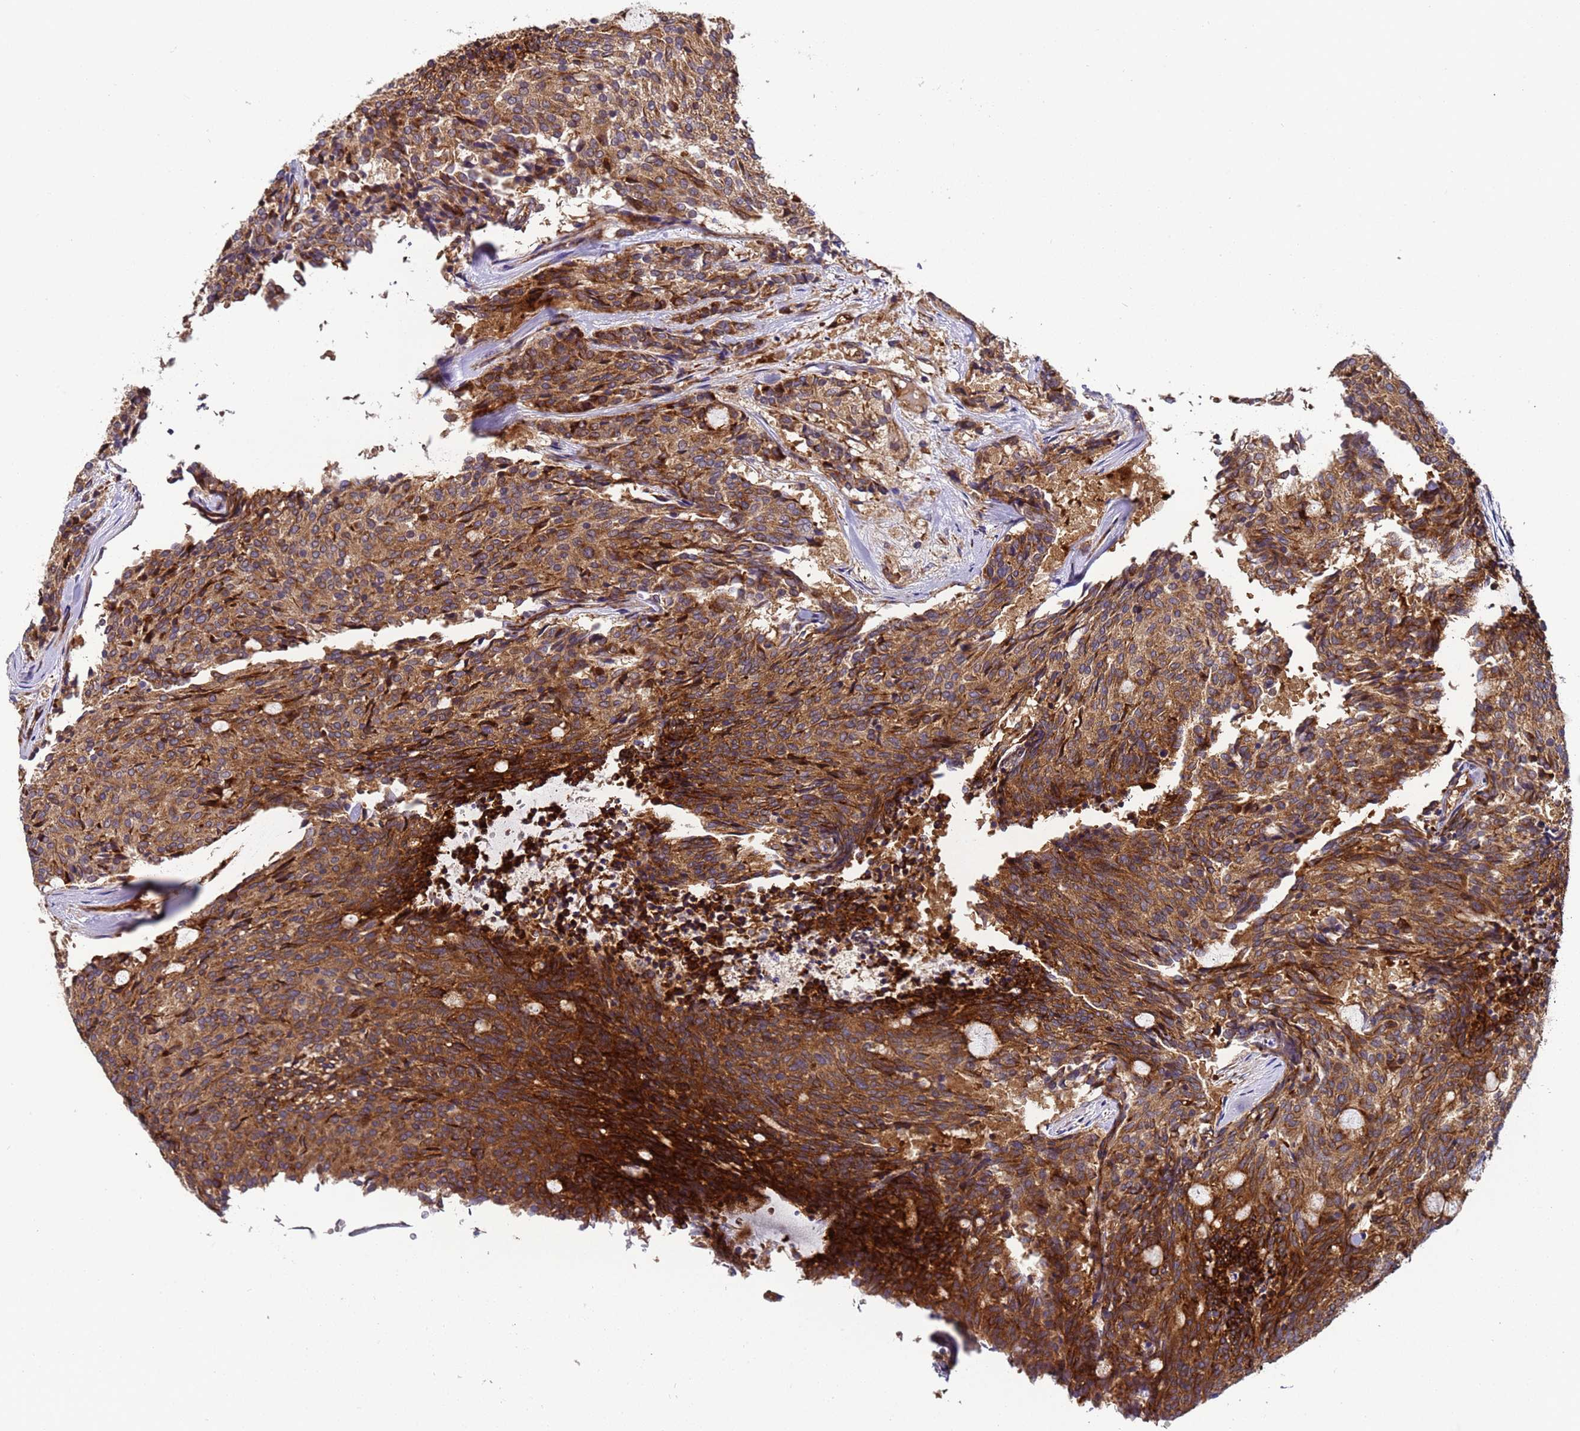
{"staining": {"intensity": "strong", "quantity": ">75%", "location": "cytoplasmic/membranous"}, "tissue": "carcinoid", "cell_type": "Tumor cells", "image_type": "cancer", "snomed": [{"axis": "morphology", "description": "Carcinoid, malignant, NOS"}, {"axis": "topography", "description": "Pancreas"}], "caption": "An image of human carcinoid (malignant) stained for a protein reveals strong cytoplasmic/membranous brown staining in tumor cells. The protein of interest is stained brown, and the nuclei are stained in blue (DAB (3,3'-diaminobenzidine) IHC with brightfield microscopy, high magnification).", "gene": "MOCS1", "patient": {"sex": "female", "age": 54}}